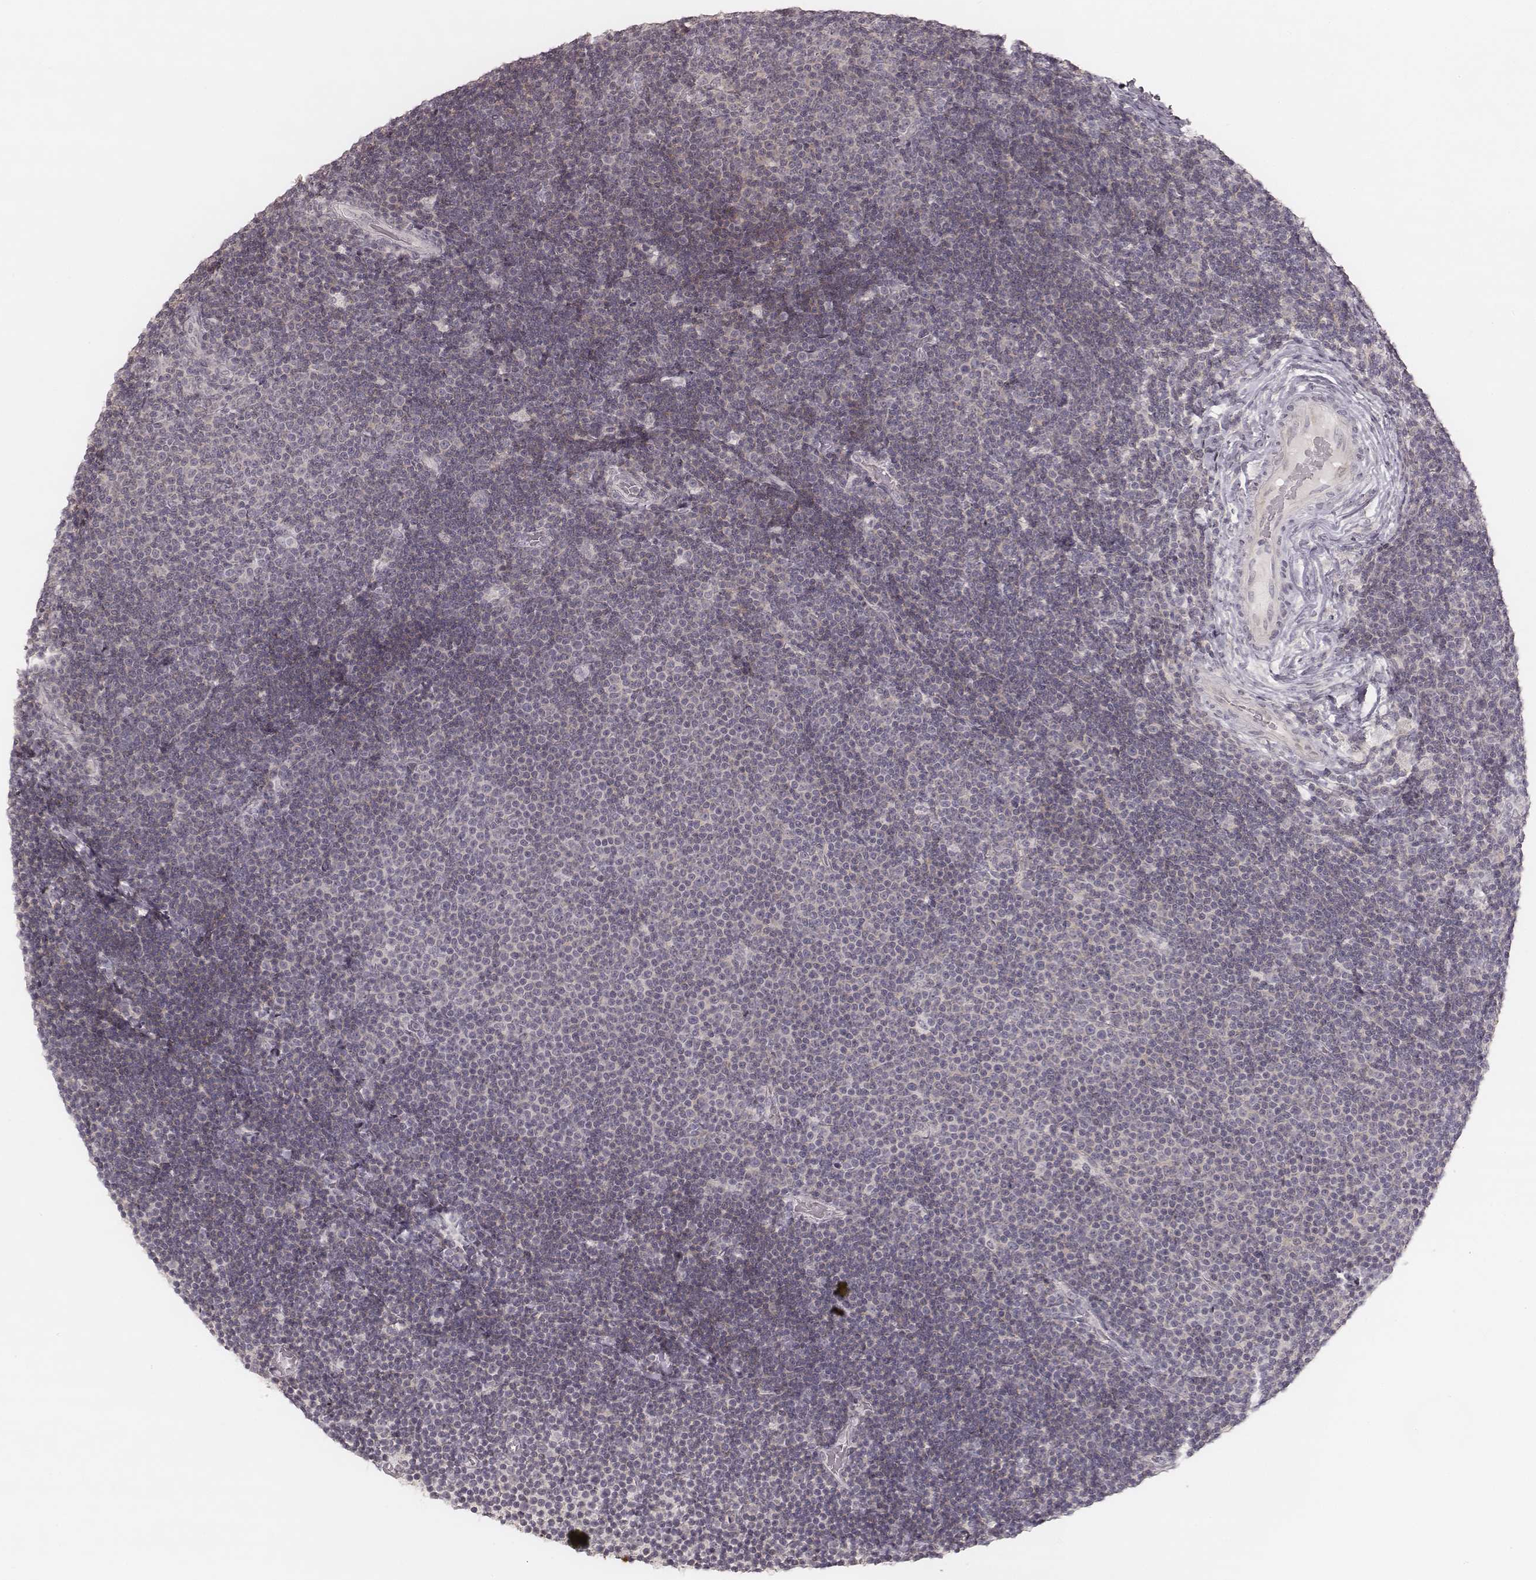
{"staining": {"intensity": "negative", "quantity": "none", "location": "none"}, "tissue": "lymphoma", "cell_type": "Tumor cells", "image_type": "cancer", "snomed": [{"axis": "morphology", "description": "Malignant lymphoma, non-Hodgkin's type, Low grade"}, {"axis": "topography", "description": "Brain"}], "caption": "The IHC histopathology image has no significant expression in tumor cells of lymphoma tissue. (Immunohistochemistry, brightfield microscopy, high magnification).", "gene": "ACACB", "patient": {"sex": "female", "age": 66}}